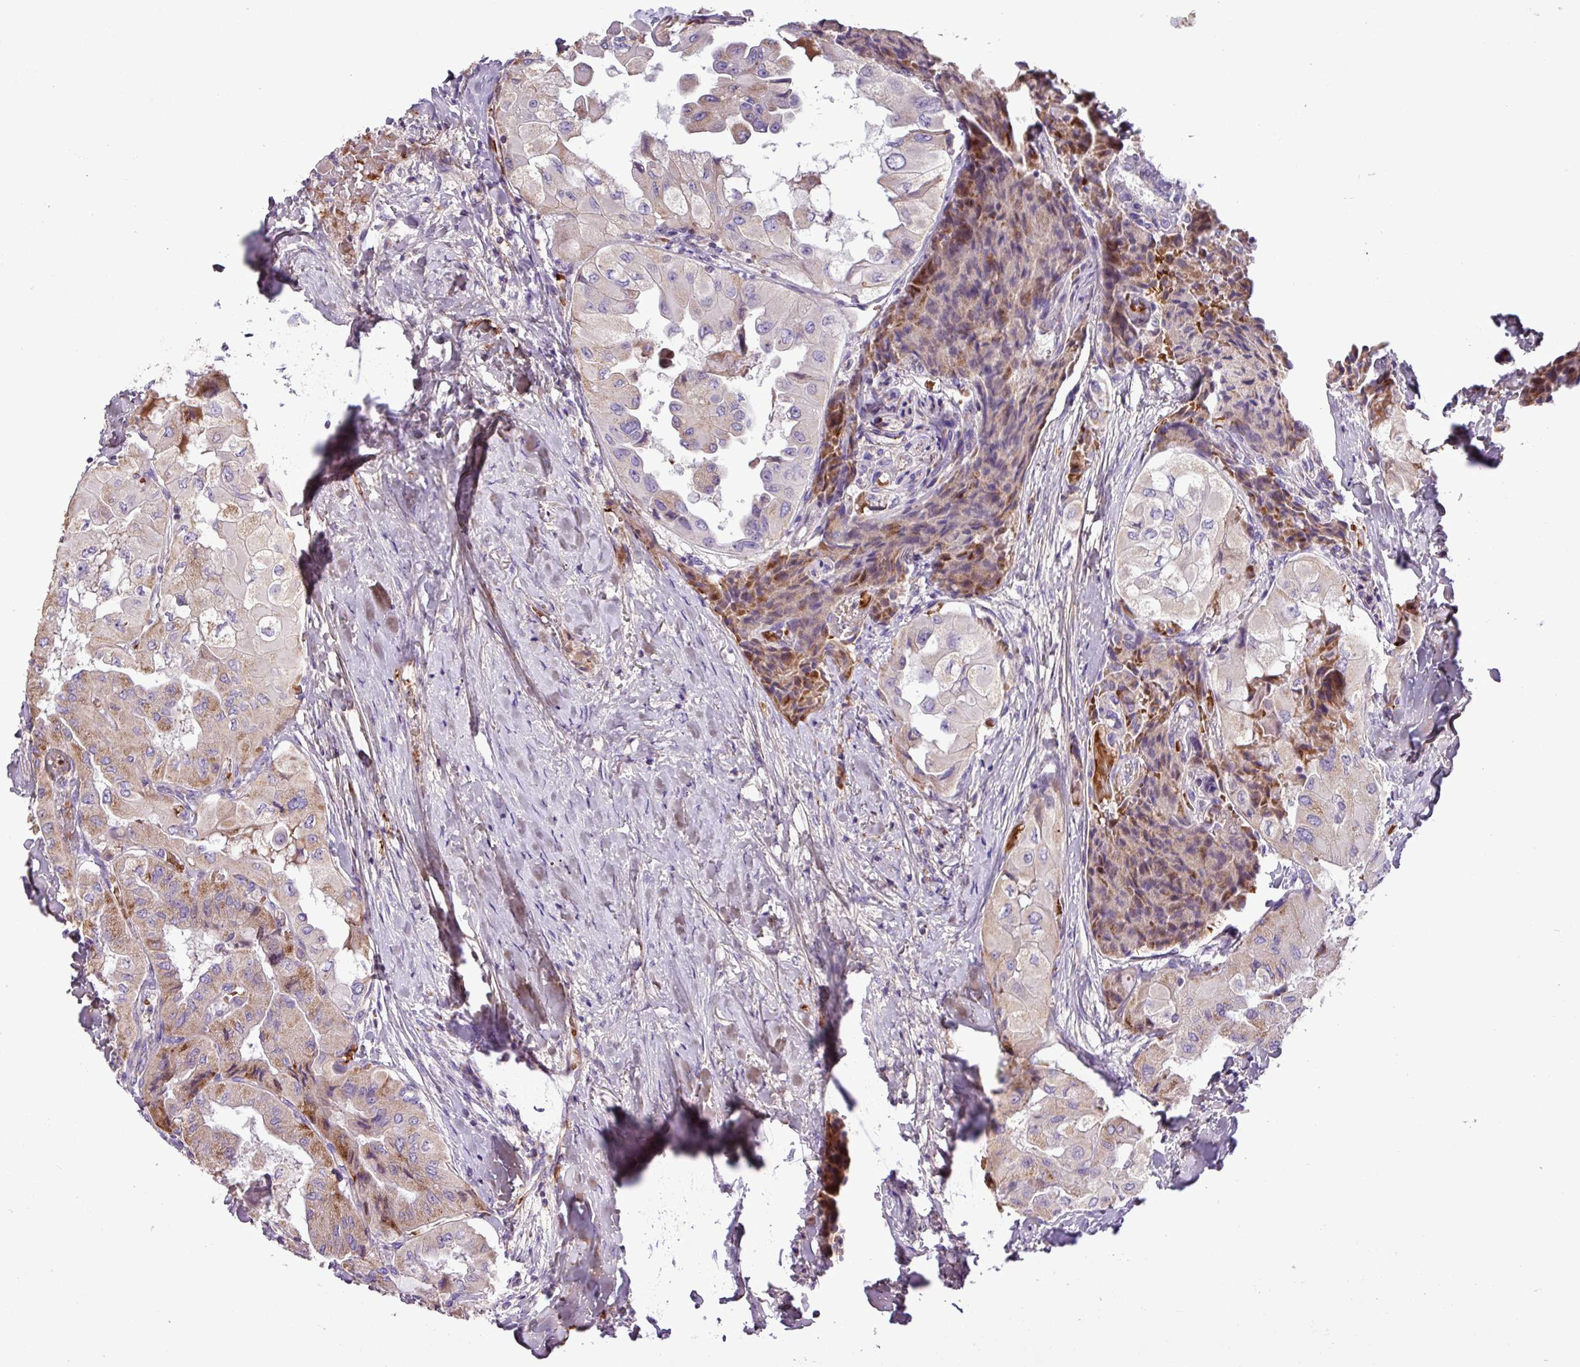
{"staining": {"intensity": "moderate", "quantity": "25%-75%", "location": "cytoplasmic/membranous"}, "tissue": "thyroid cancer", "cell_type": "Tumor cells", "image_type": "cancer", "snomed": [{"axis": "morphology", "description": "Normal tissue, NOS"}, {"axis": "morphology", "description": "Papillary adenocarcinoma, NOS"}, {"axis": "topography", "description": "Thyroid gland"}], "caption": "Thyroid cancer stained with a protein marker shows moderate staining in tumor cells.", "gene": "FAM183A", "patient": {"sex": "female", "age": 59}}